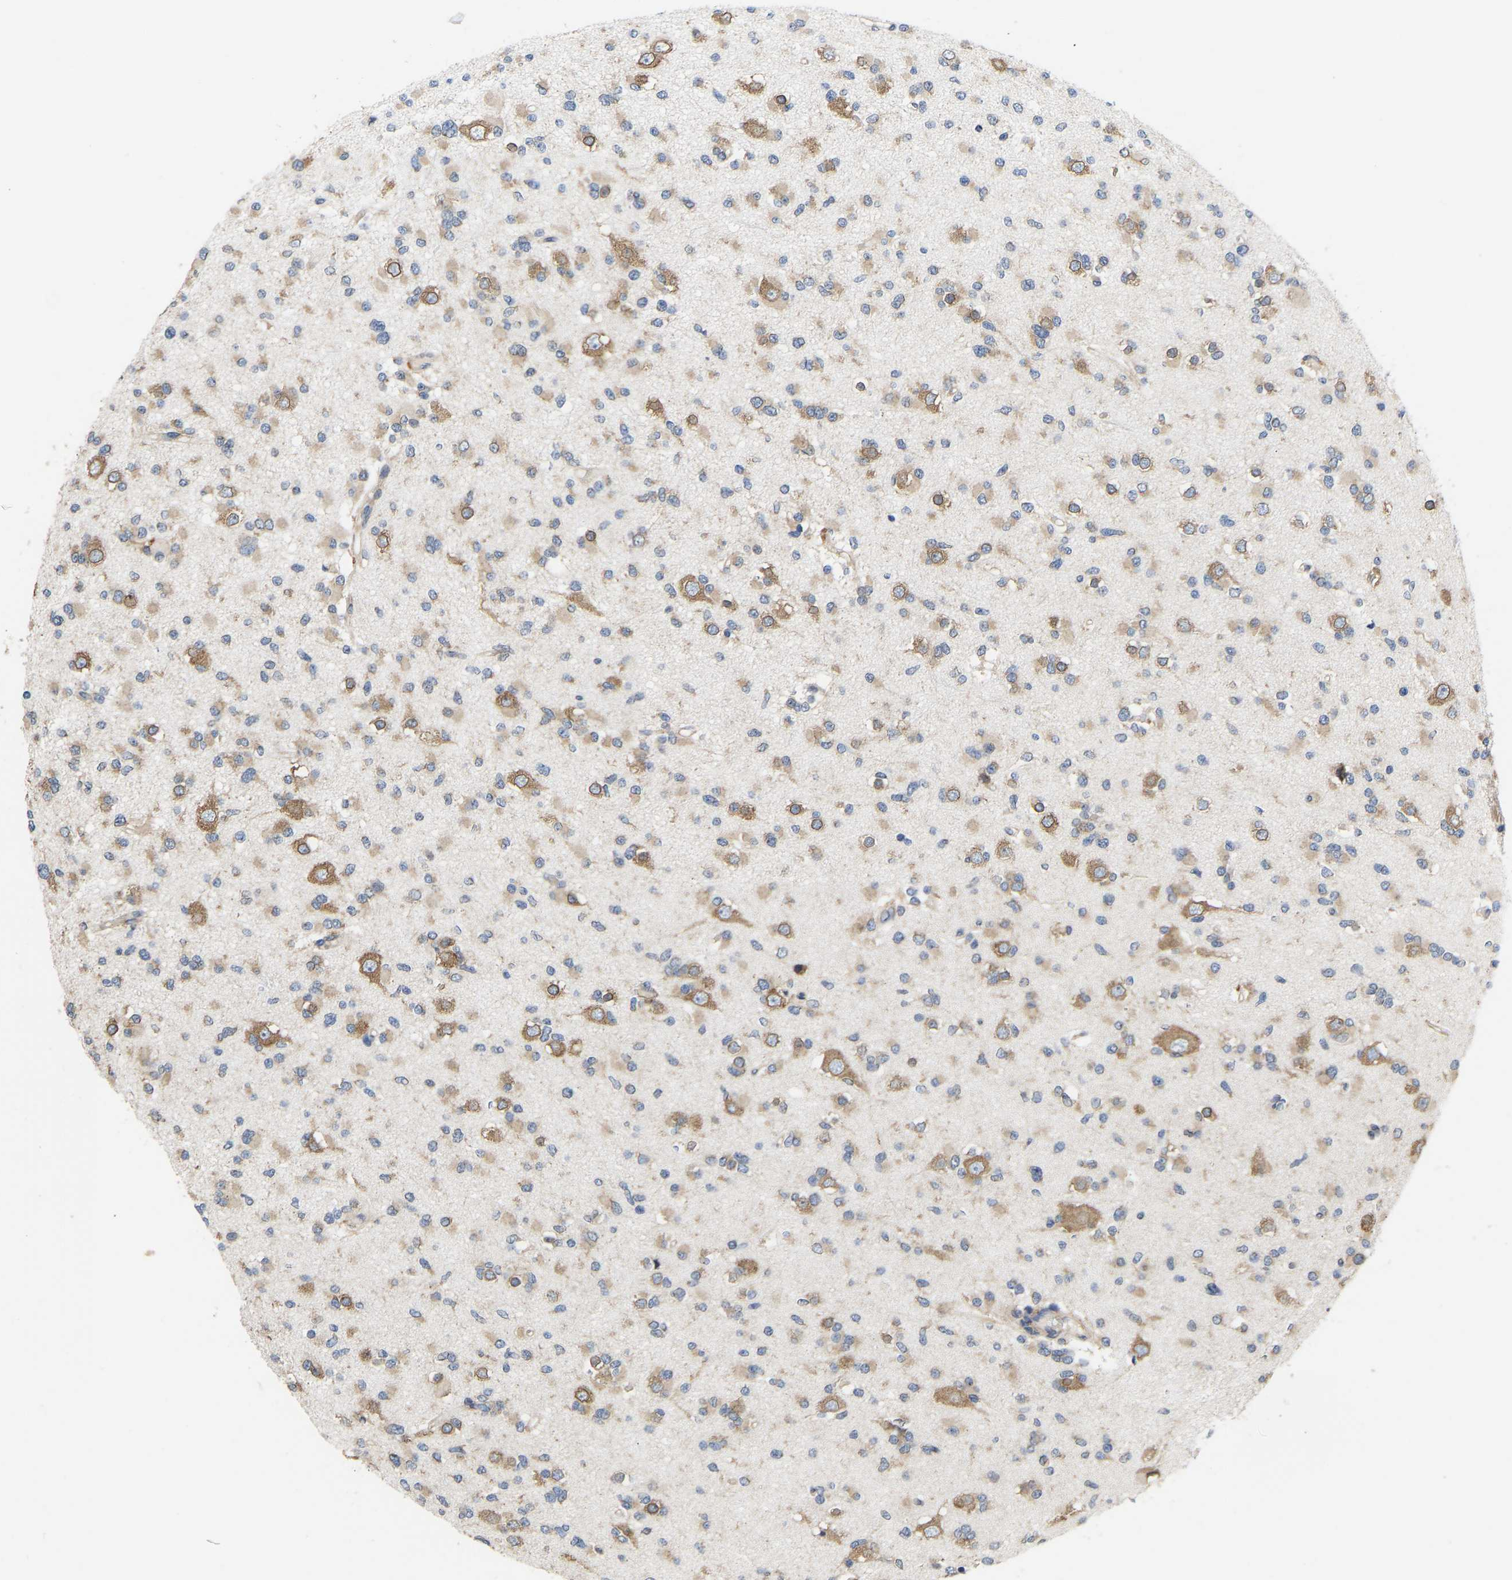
{"staining": {"intensity": "moderate", "quantity": ">75%", "location": "cytoplasmic/membranous"}, "tissue": "glioma", "cell_type": "Tumor cells", "image_type": "cancer", "snomed": [{"axis": "morphology", "description": "Glioma, malignant, Low grade"}, {"axis": "topography", "description": "Brain"}], "caption": "The micrograph exhibits staining of malignant glioma (low-grade), revealing moderate cytoplasmic/membranous protein positivity (brown color) within tumor cells.", "gene": "AIMP2", "patient": {"sex": "female", "age": 22}}